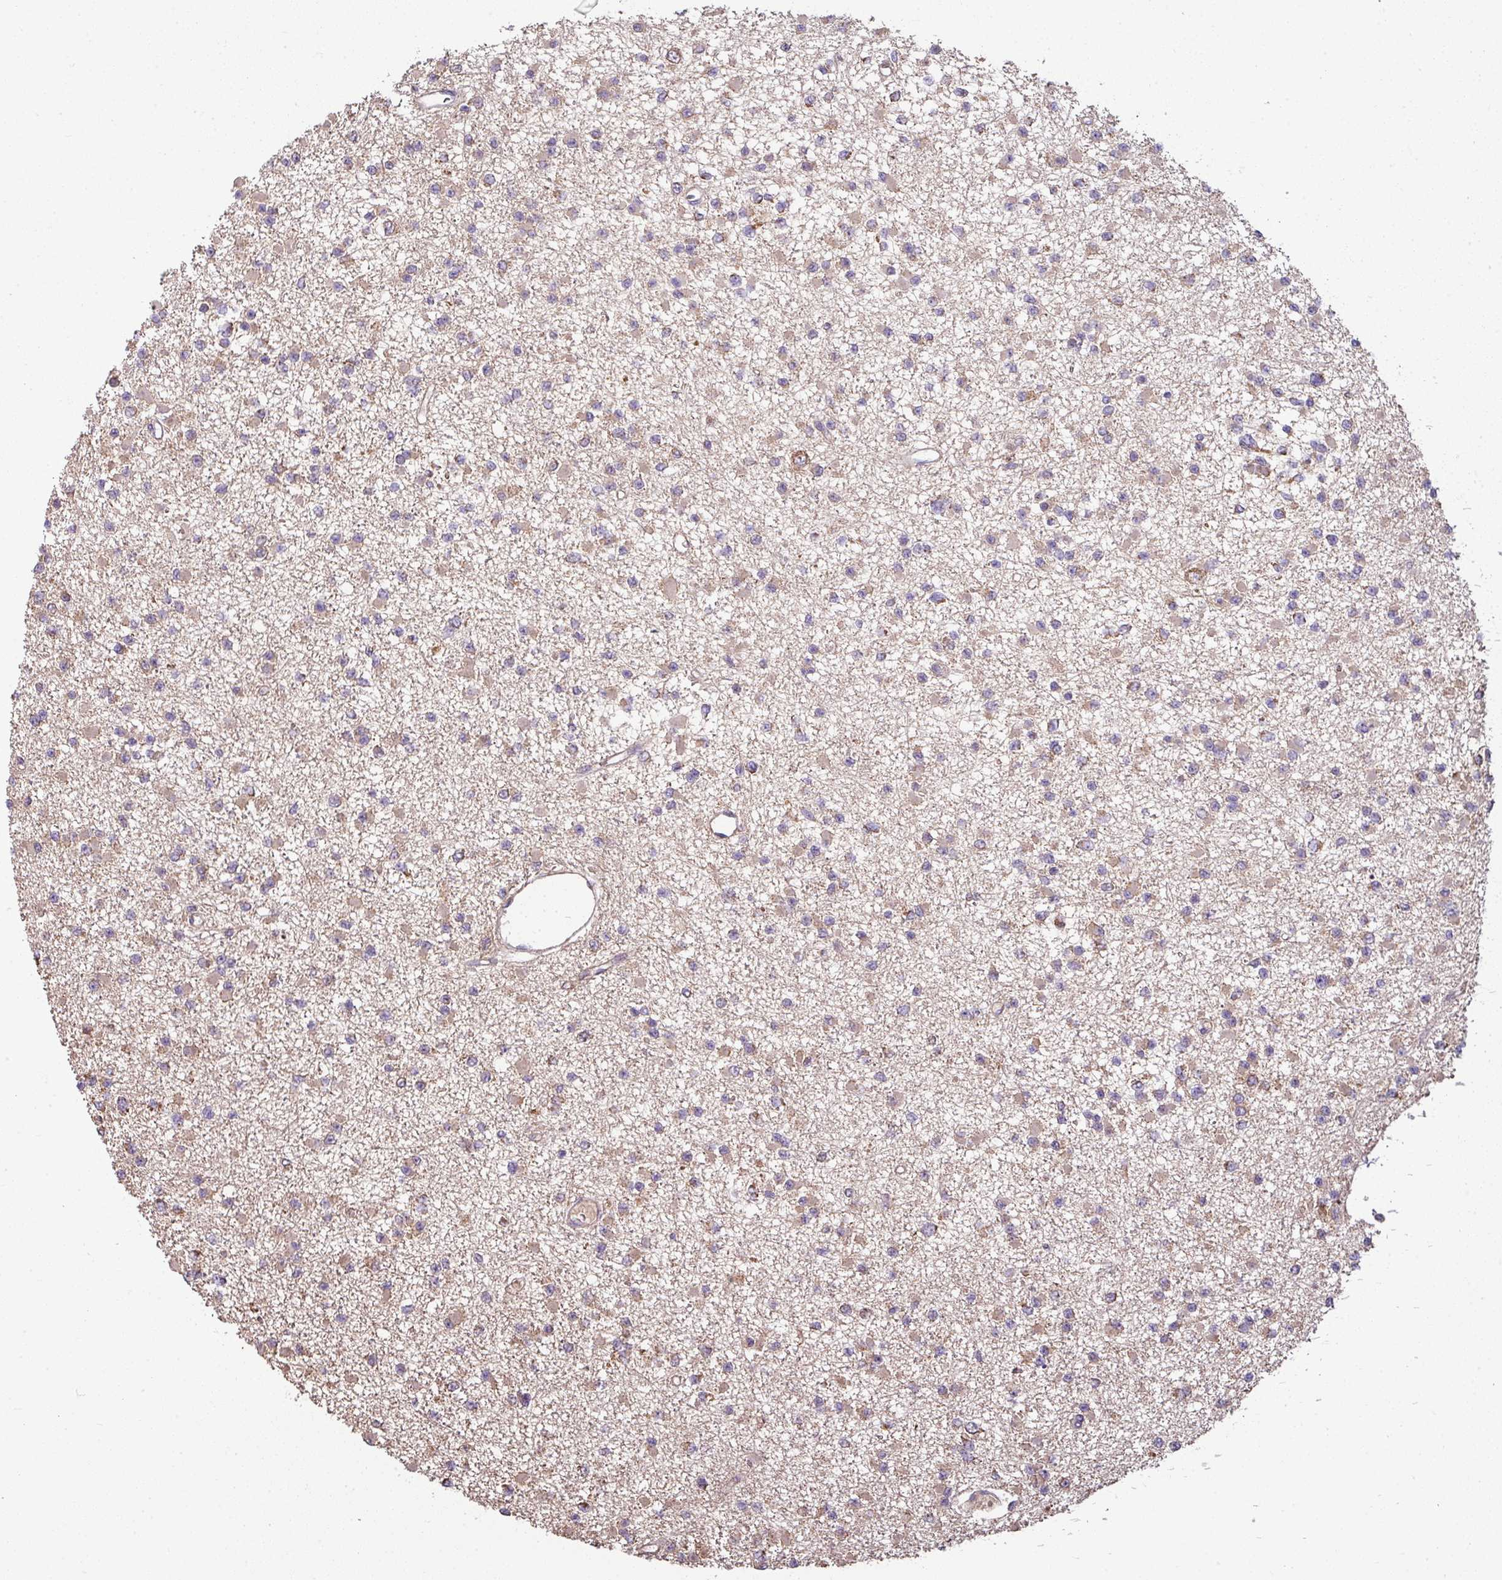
{"staining": {"intensity": "weak", "quantity": ">75%", "location": "cytoplasmic/membranous"}, "tissue": "glioma", "cell_type": "Tumor cells", "image_type": "cancer", "snomed": [{"axis": "morphology", "description": "Glioma, malignant, Low grade"}, {"axis": "topography", "description": "Brain"}], "caption": "Protein analysis of glioma tissue reveals weak cytoplasmic/membranous staining in approximately >75% of tumor cells.", "gene": "PALS2", "patient": {"sex": "female", "age": 22}}